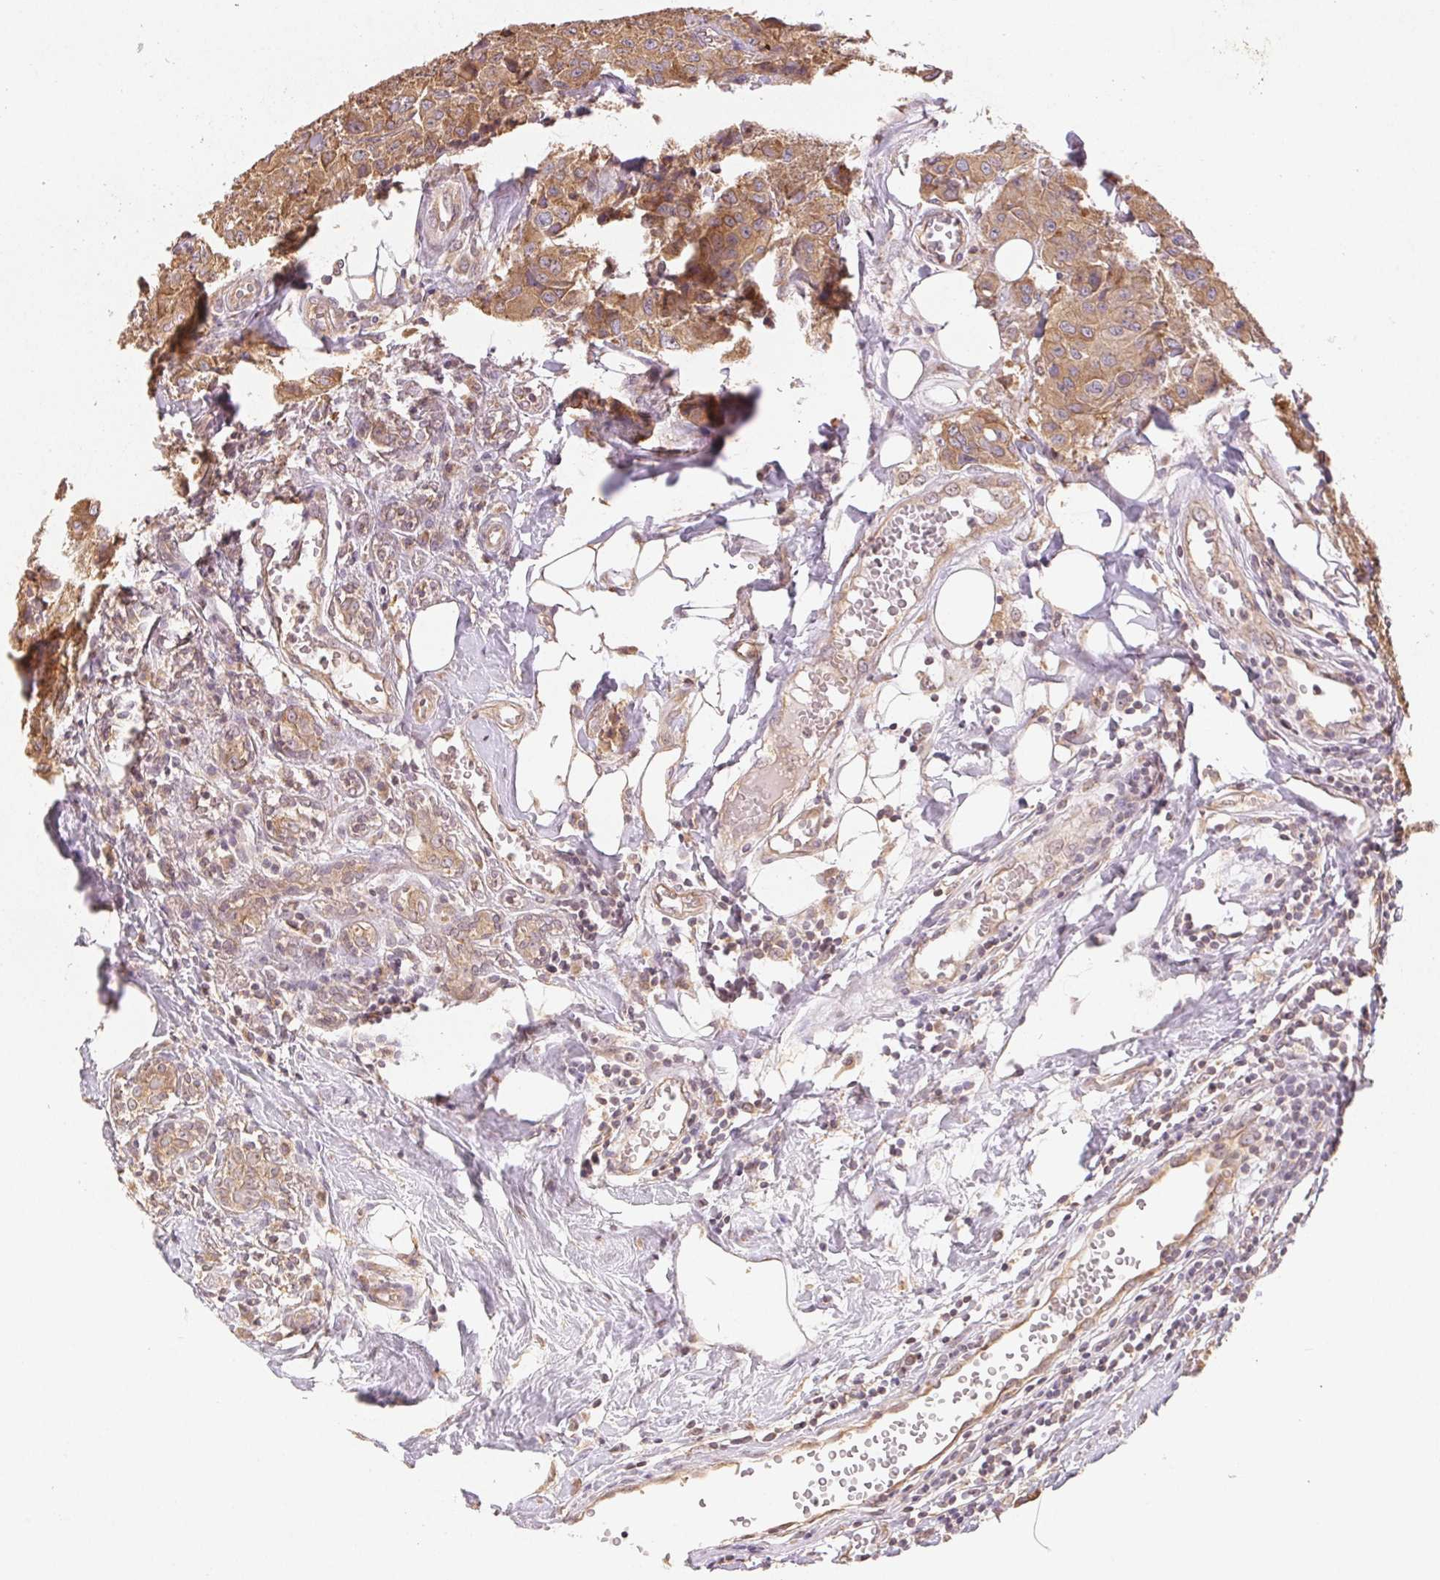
{"staining": {"intensity": "moderate", "quantity": ">75%", "location": "cytoplasmic/membranous"}, "tissue": "breast cancer", "cell_type": "Tumor cells", "image_type": "cancer", "snomed": [{"axis": "morphology", "description": "Duct carcinoma"}, {"axis": "topography", "description": "Breast"}], "caption": "Immunohistochemical staining of human breast infiltrating ductal carcinoma shows medium levels of moderate cytoplasmic/membranous protein expression in approximately >75% of tumor cells.", "gene": "SEZ6L2", "patient": {"sex": "female", "age": 43}}